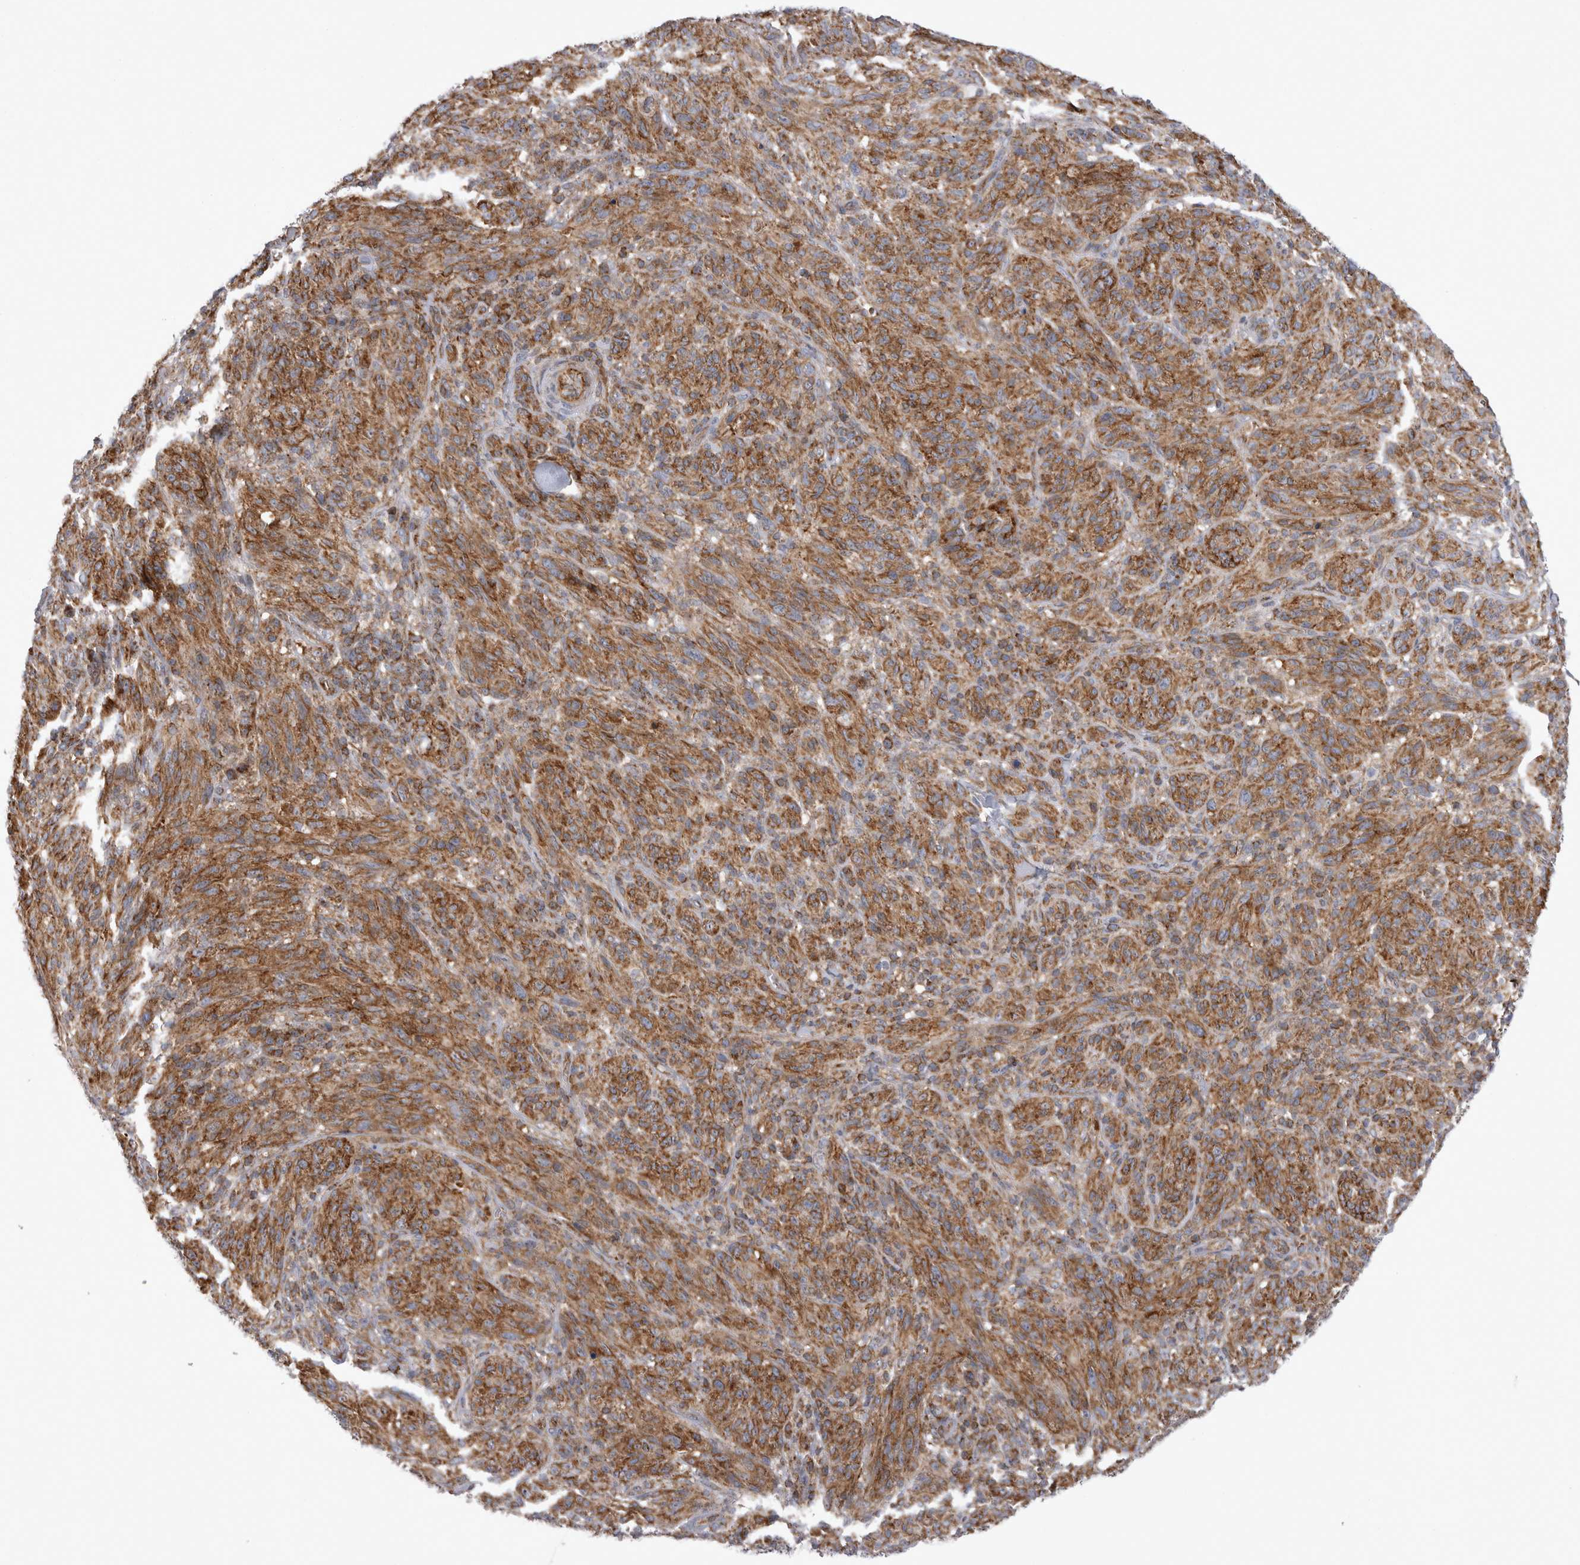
{"staining": {"intensity": "strong", "quantity": ">75%", "location": "cytoplasmic/membranous"}, "tissue": "melanoma", "cell_type": "Tumor cells", "image_type": "cancer", "snomed": [{"axis": "morphology", "description": "Malignant melanoma, NOS"}, {"axis": "topography", "description": "Skin of head"}], "caption": "Melanoma stained with immunohistochemistry (IHC) displays strong cytoplasmic/membranous expression in approximately >75% of tumor cells.", "gene": "TSPOAP1", "patient": {"sex": "male", "age": 96}}